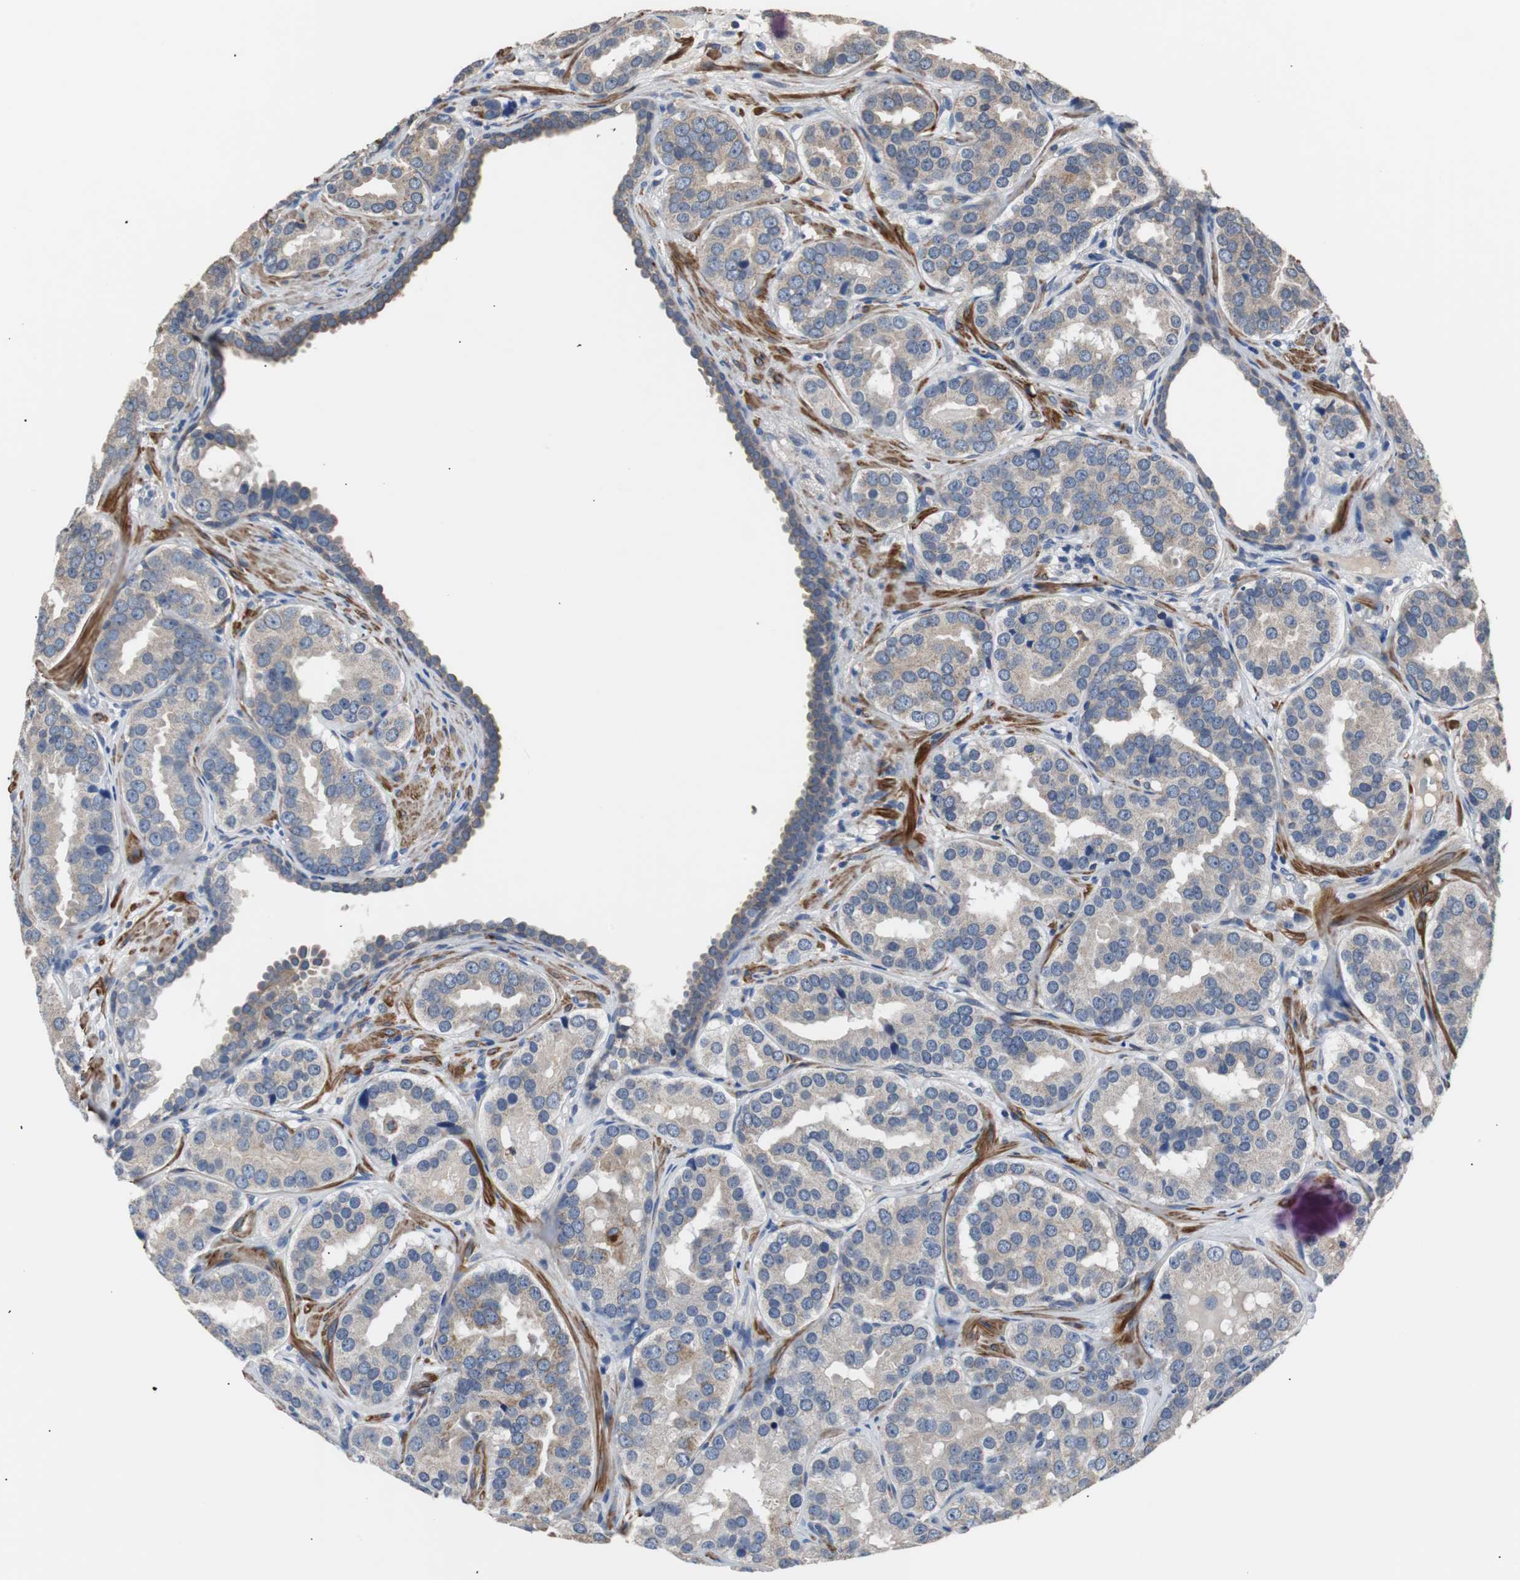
{"staining": {"intensity": "weak", "quantity": "25%-75%", "location": "cytoplasmic/membranous"}, "tissue": "prostate cancer", "cell_type": "Tumor cells", "image_type": "cancer", "snomed": [{"axis": "morphology", "description": "Adenocarcinoma, Low grade"}, {"axis": "topography", "description": "Prostate"}], "caption": "Low-grade adenocarcinoma (prostate) was stained to show a protein in brown. There is low levels of weak cytoplasmic/membranous positivity in about 25%-75% of tumor cells.", "gene": "PITRM1", "patient": {"sex": "male", "age": 59}}